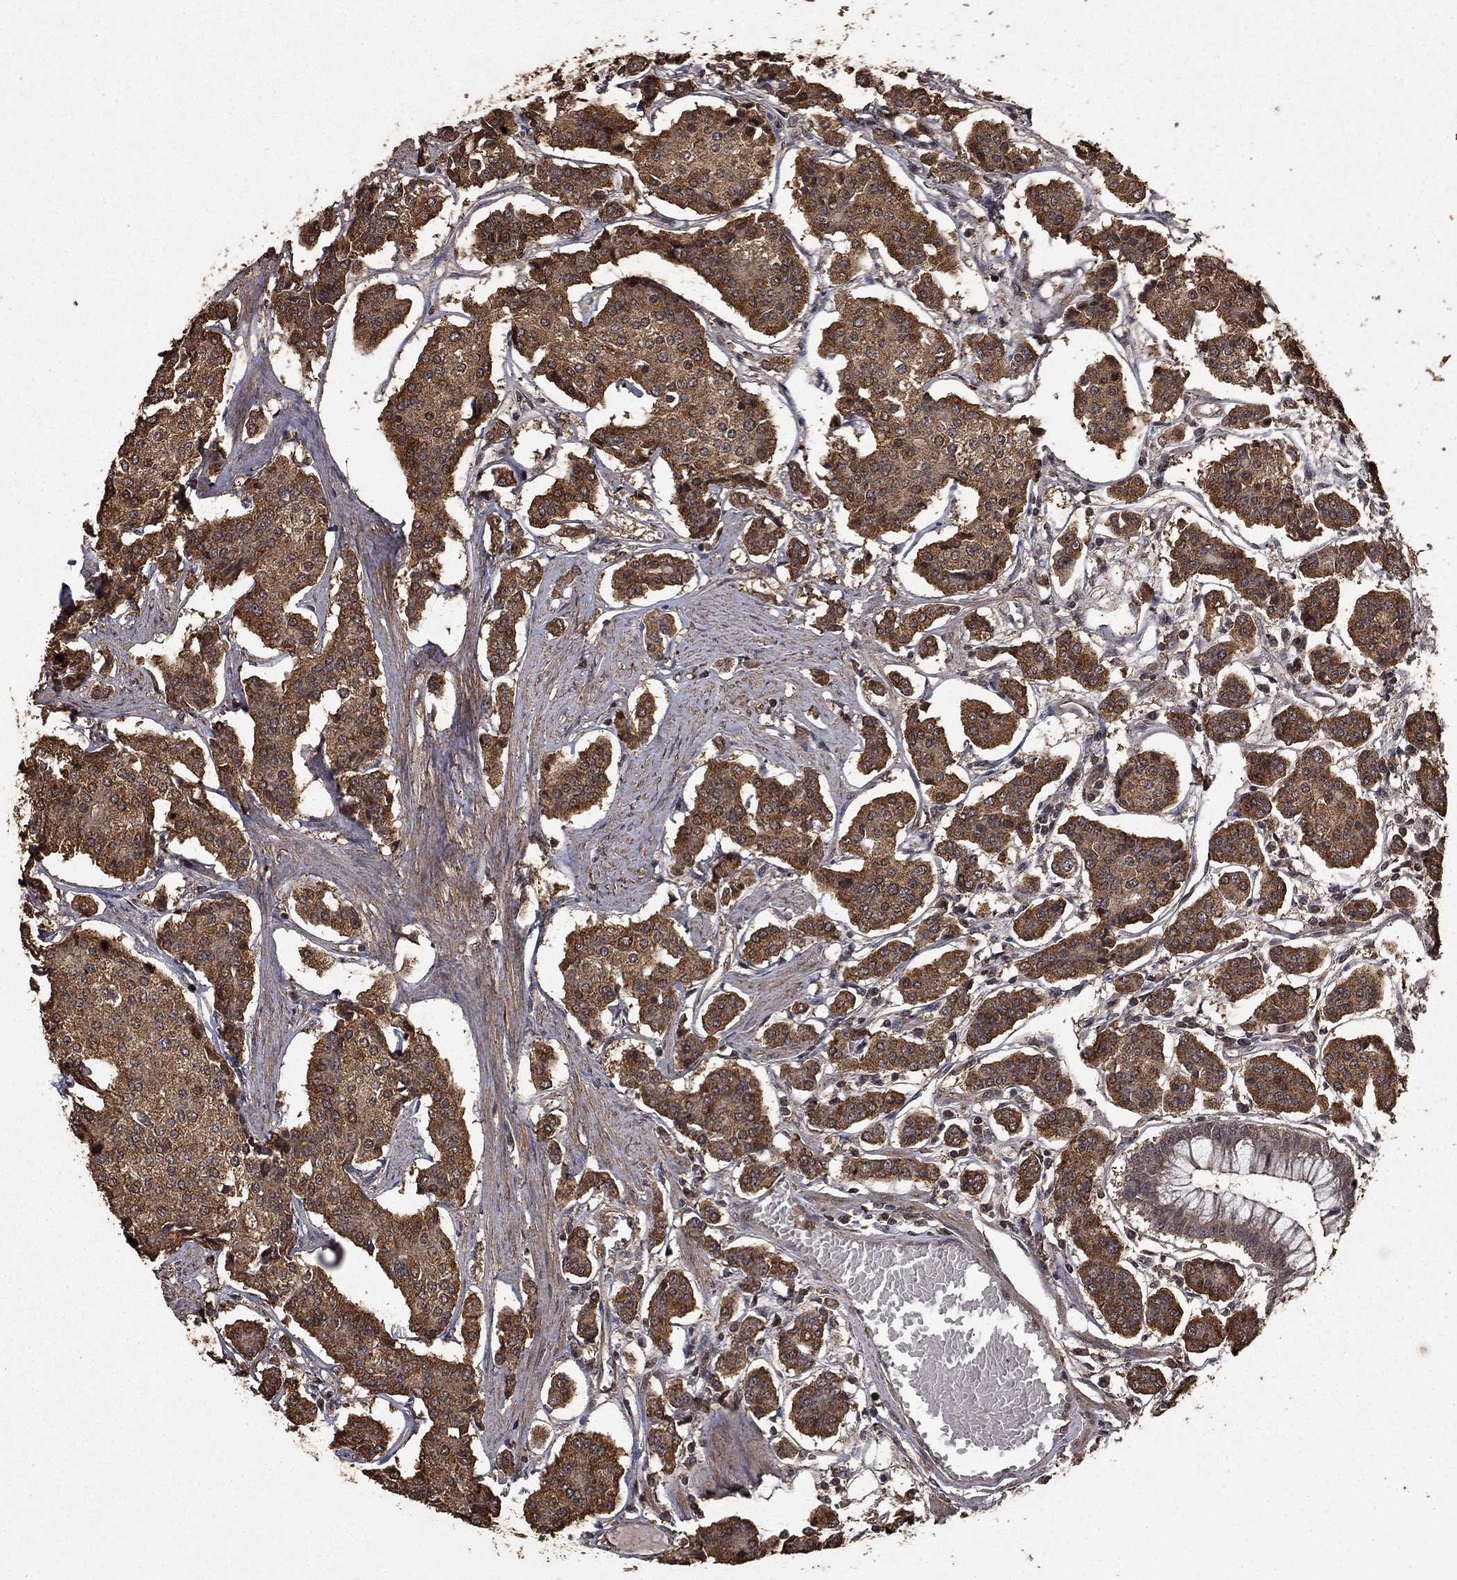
{"staining": {"intensity": "strong", "quantity": ">75%", "location": "cytoplasmic/membranous"}, "tissue": "carcinoid", "cell_type": "Tumor cells", "image_type": "cancer", "snomed": [{"axis": "morphology", "description": "Carcinoid, malignant, NOS"}, {"axis": "topography", "description": "Small intestine"}], "caption": "Protein staining of malignant carcinoid tissue displays strong cytoplasmic/membranous positivity in approximately >75% of tumor cells.", "gene": "PRDM1", "patient": {"sex": "female", "age": 65}}